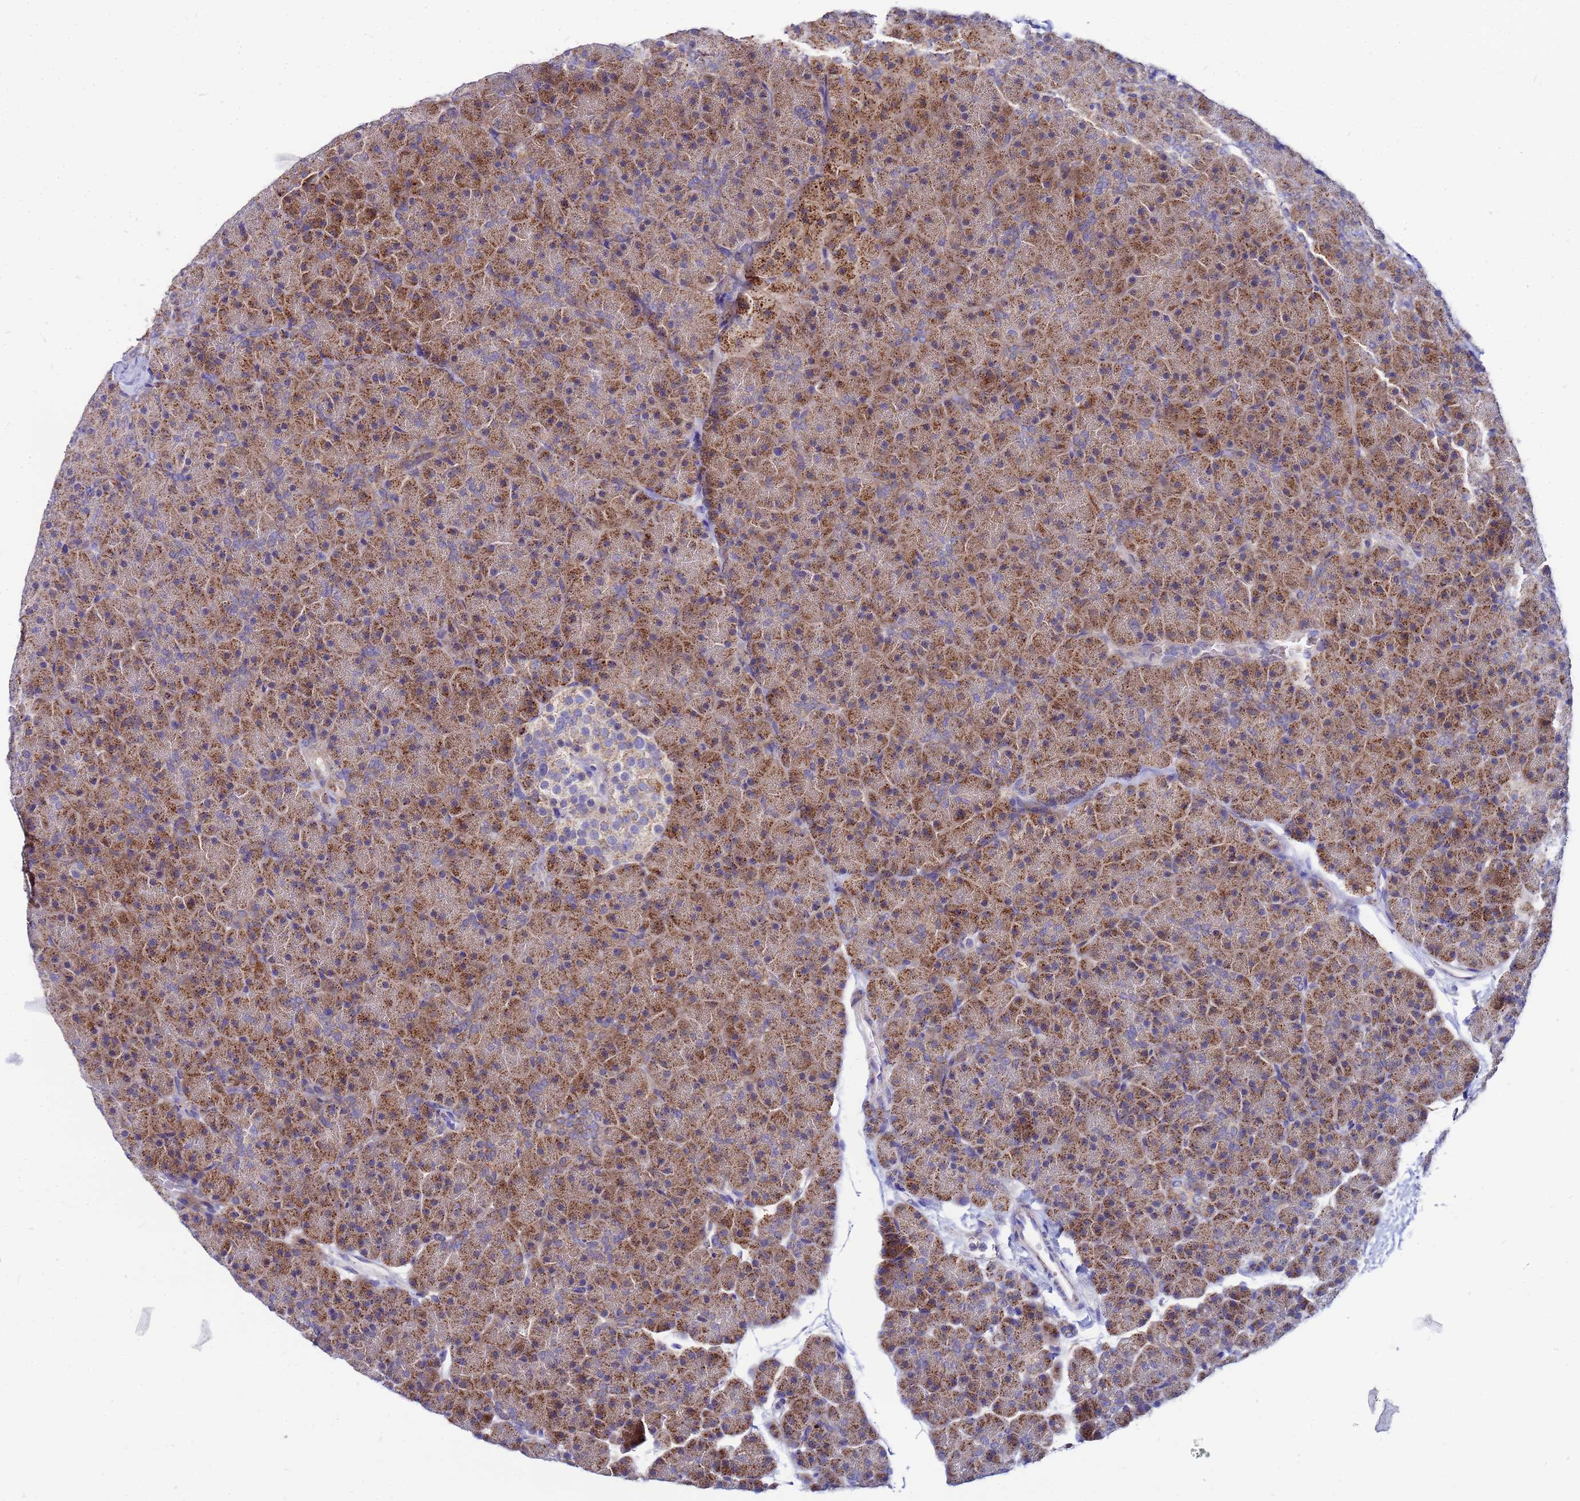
{"staining": {"intensity": "strong", "quantity": ">75%", "location": "cytoplasmic/membranous"}, "tissue": "pancreas", "cell_type": "Exocrine glandular cells", "image_type": "normal", "snomed": [{"axis": "morphology", "description": "Normal tissue, NOS"}, {"axis": "topography", "description": "Pancreas"}], "caption": "High-magnification brightfield microscopy of unremarkable pancreas stained with DAB (brown) and counterstained with hematoxylin (blue). exocrine glandular cells exhibit strong cytoplasmic/membranous staining is seen in approximately>75% of cells.", "gene": "FAHD2A", "patient": {"sex": "male", "age": 36}}